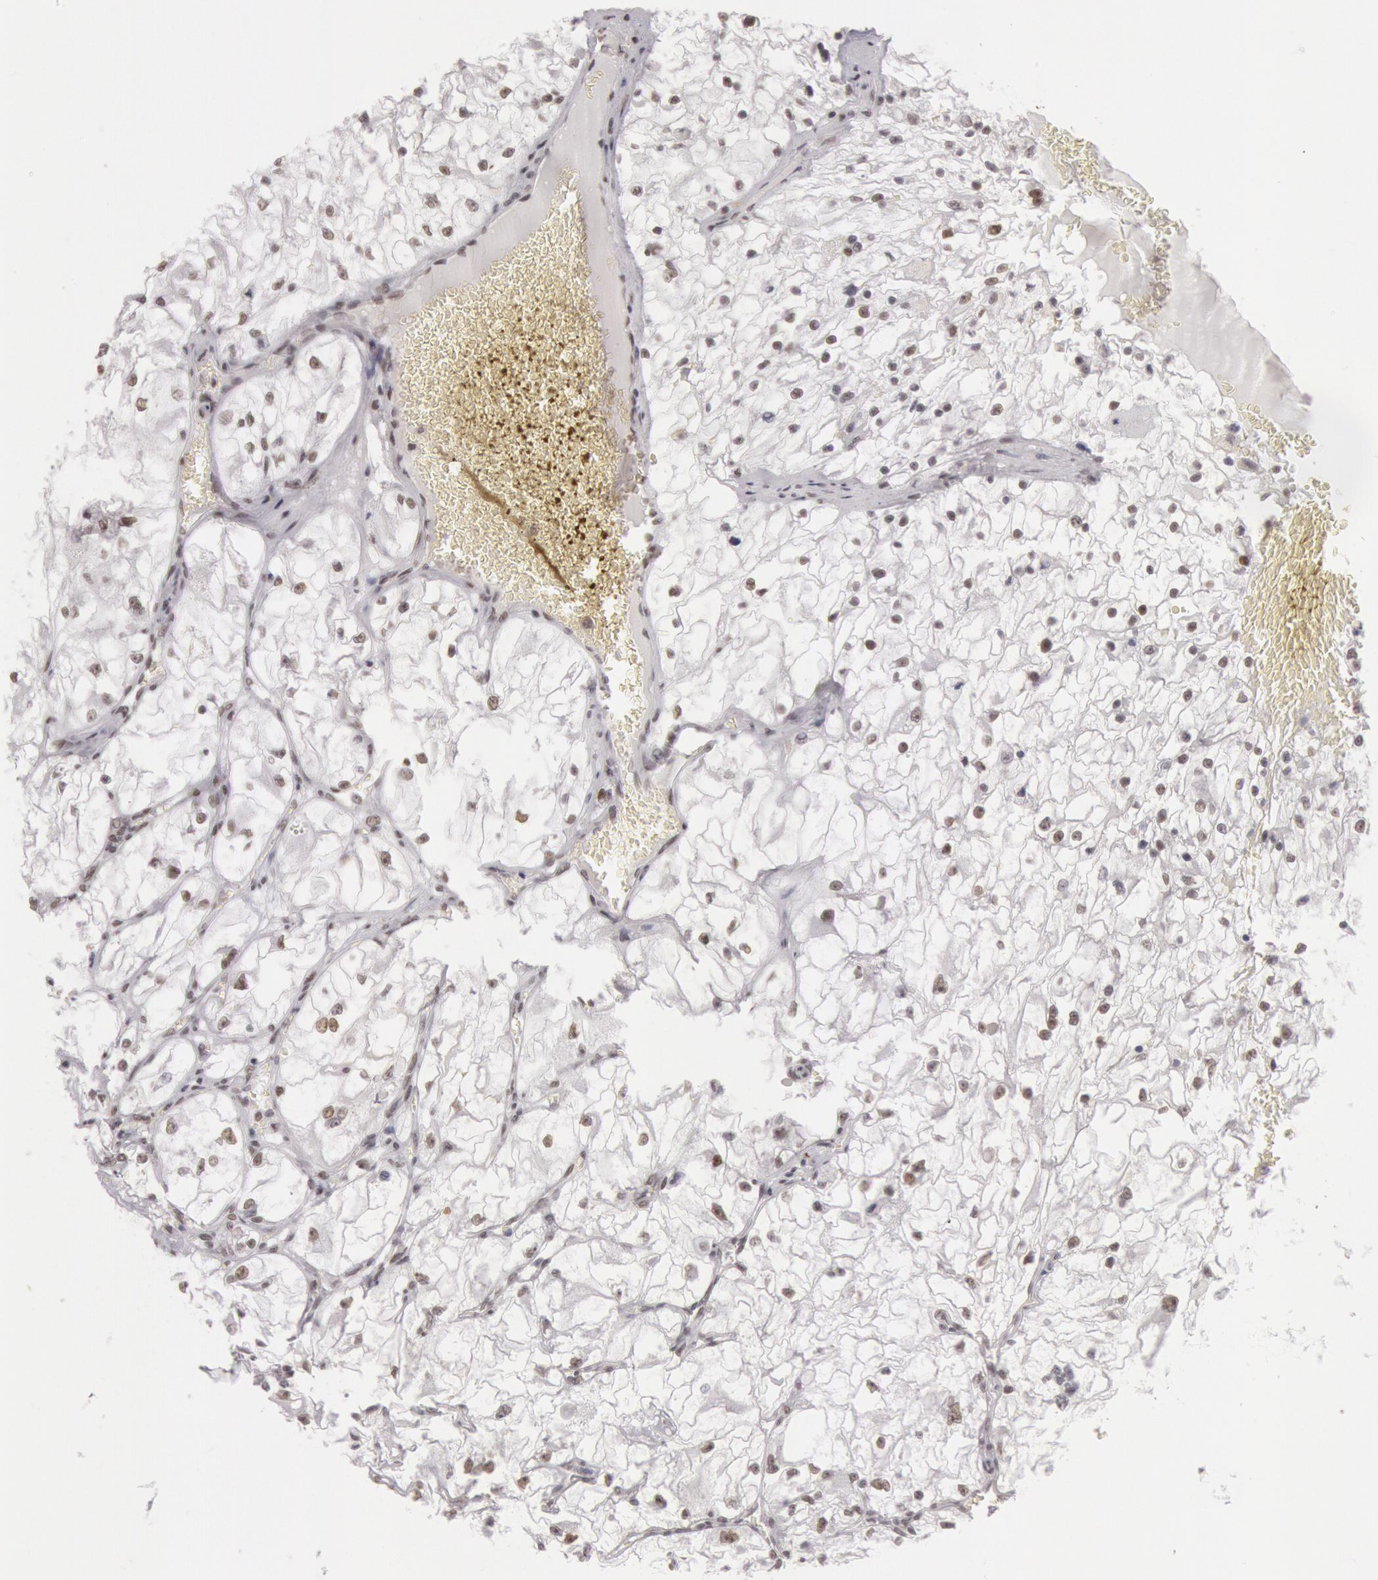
{"staining": {"intensity": "weak", "quantity": "25%-75%", "location": "nuclear"}, "tissue": "renal cancer", "cell_type": "Tumor cells", "image_type": "cancer", "snomed": [{"axis": "morphology", "description": "Adenocarcinoma, NOS"}, {"axis": "topography", "description": "Kidney"}], "caption": "Brown immunohistochemical staining in renal adenocarcinoma exhibits weak nuclear expression in approximately 25%-75% of tumor cells.", "gene": "ESS2", "patient": {"sex": "male", "age": 61}}